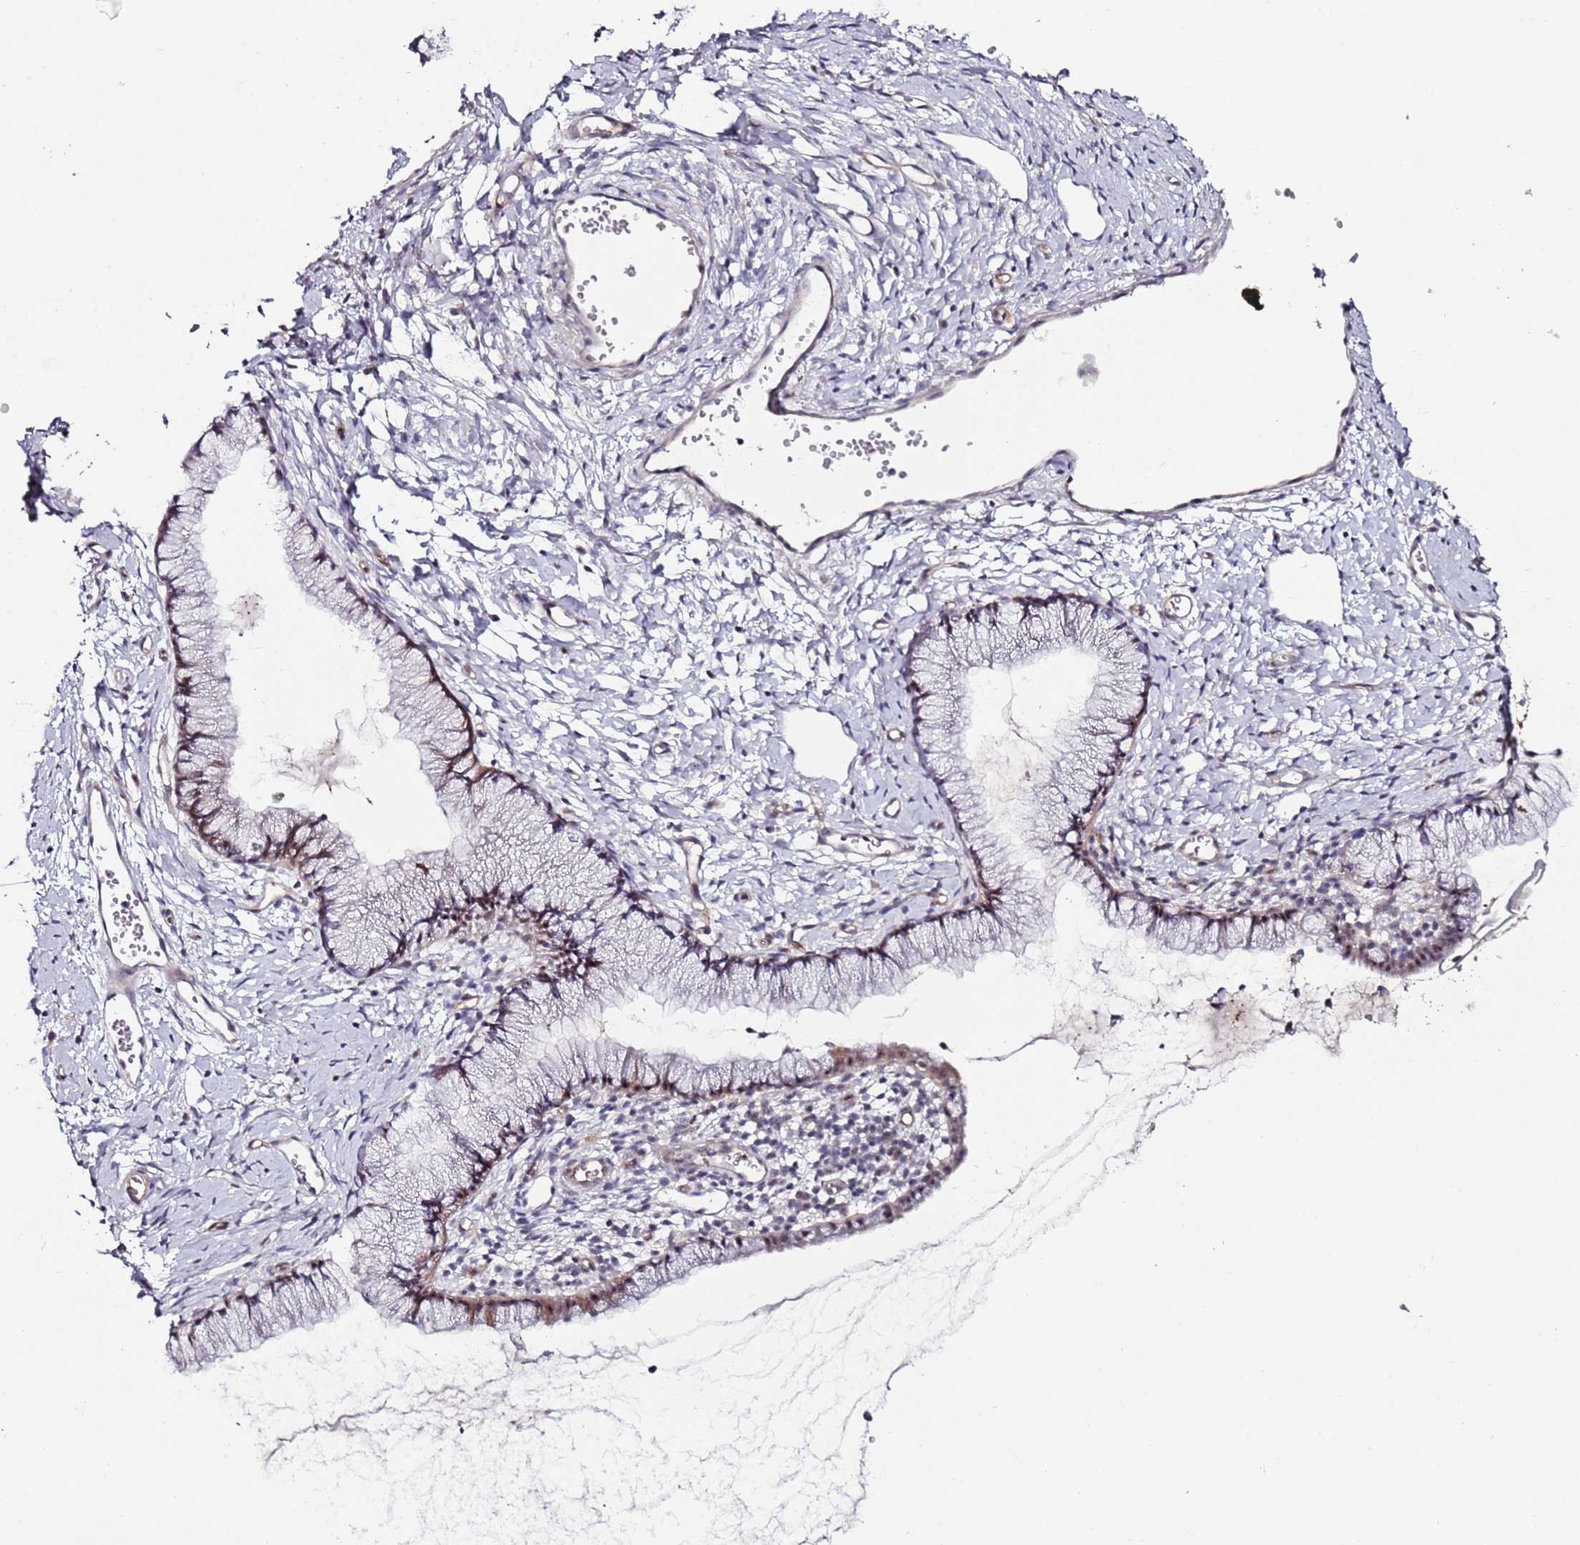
{"staining": {"intensity": "moderate", "quantity": "<25%", "location": "cytoplasmic/membranous"}, "tissue": "cervix", "cell_type": "Glandular cells", "image_type": "normal", "snomed": [{"axis": "morphology", "description": "Normal tissue, NOS"}, {"axis": "topography", "description": "Cervix"}], "caption": "Immunohistochemical staining of unremarkable human cervix demonstrates <25% levels of moderate cytoplasmic/membranous protein staining in about <25% of glandular cells.", "gene": "DUSP28", "patient": {"sex": "female", "age": 40}}